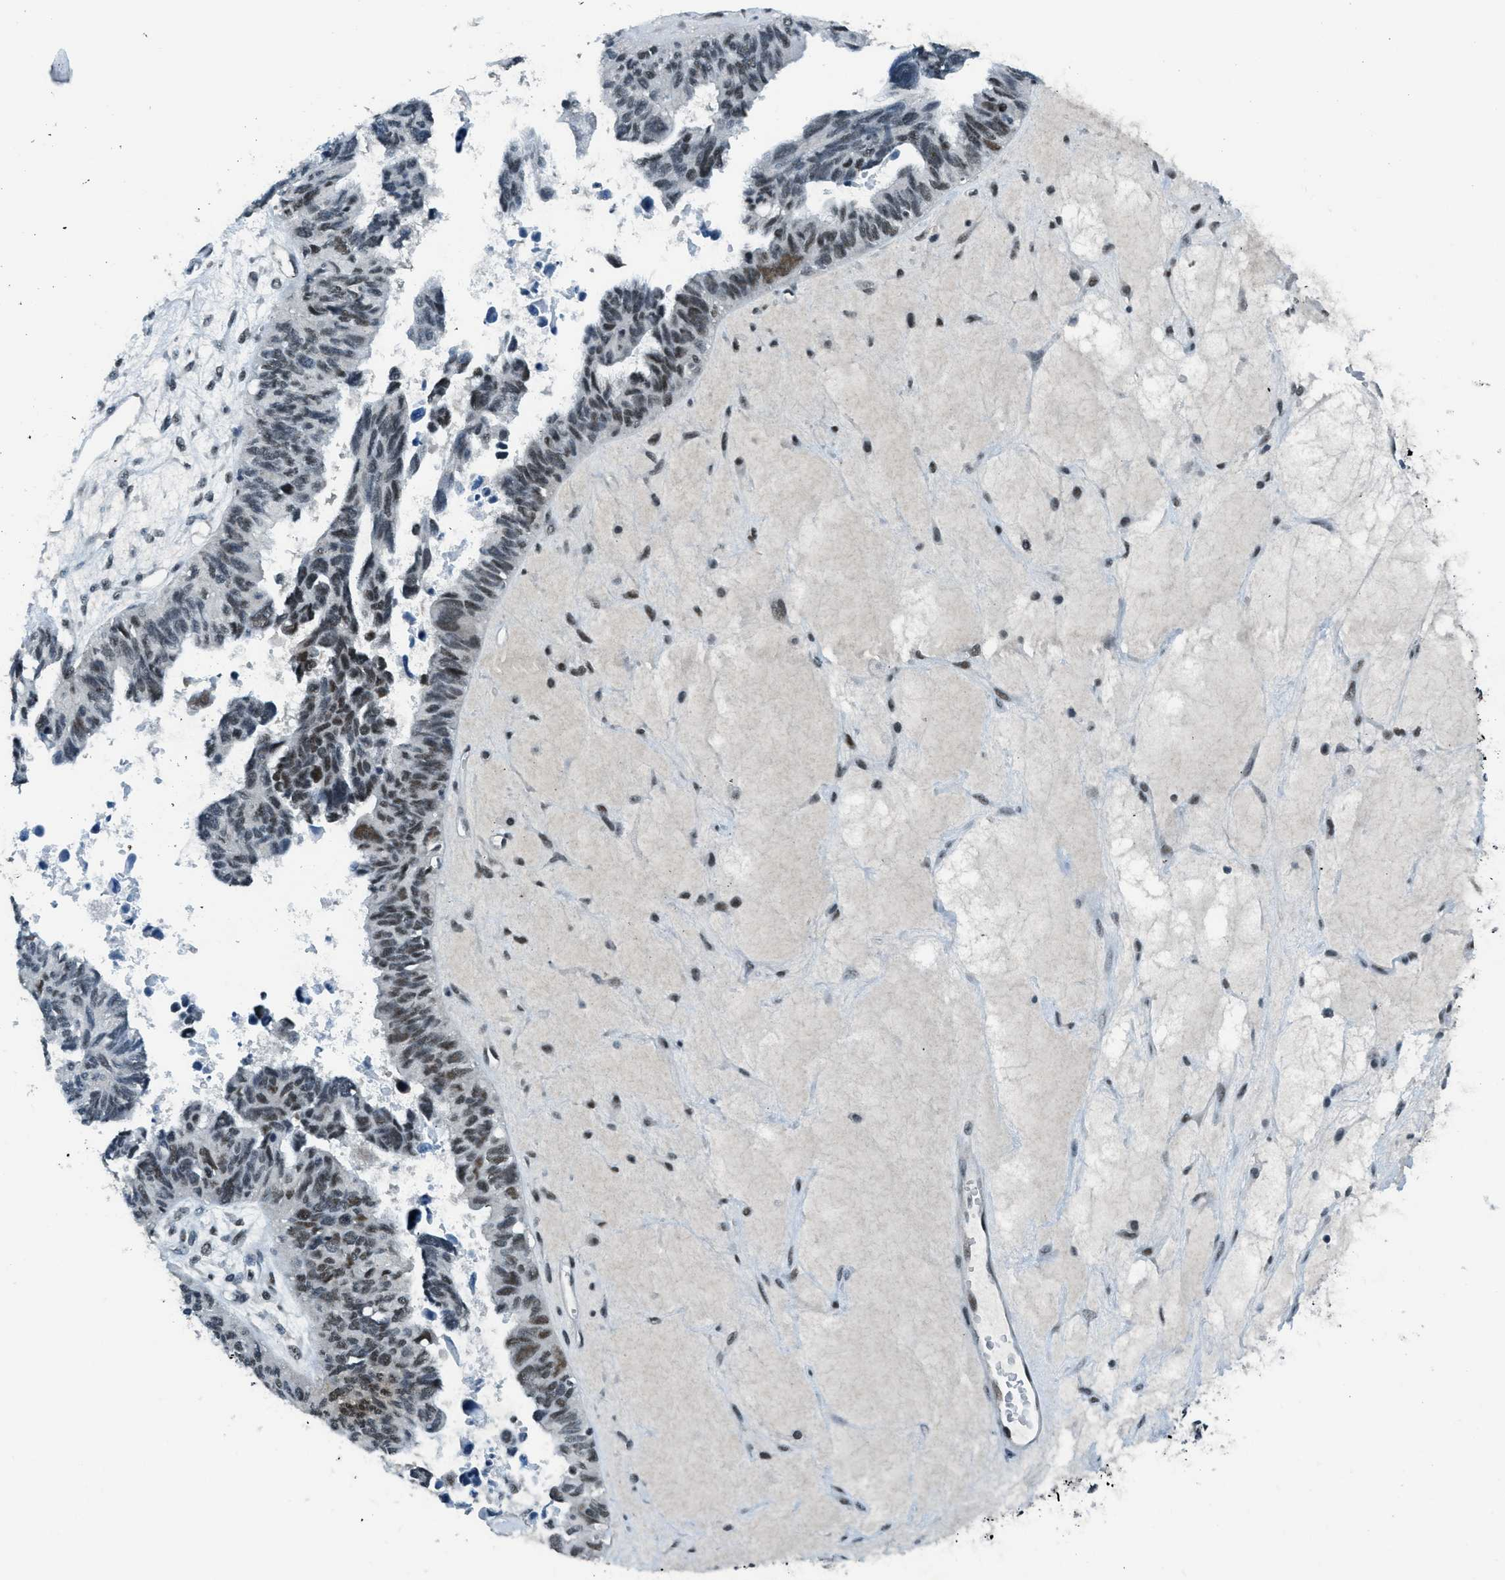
{"staining": {"intensity": "moderate", "quantity": "25%-75%", "location": "nuclear"}, "tissue": "ovarian cancer", "cell_type": "Tumor cells", "image_type": "cancer", "snomed": [{"axis": "morphology", "description": "Cystadenocarcinoma, serous, NOS"}, {"axis": "topography", "description": "Ovary"}], "caption": "The micrograph exhibits staining of serous cystadenocarcinoma (ovarian), revealing moderate nuclear protein expression (brown color) within tumor cells. Immunohistochemistry stains the protein in brown and the nuclei are stained blue.", "gene": "KLF6", "patient": {"sex": "female", "age": 79}}